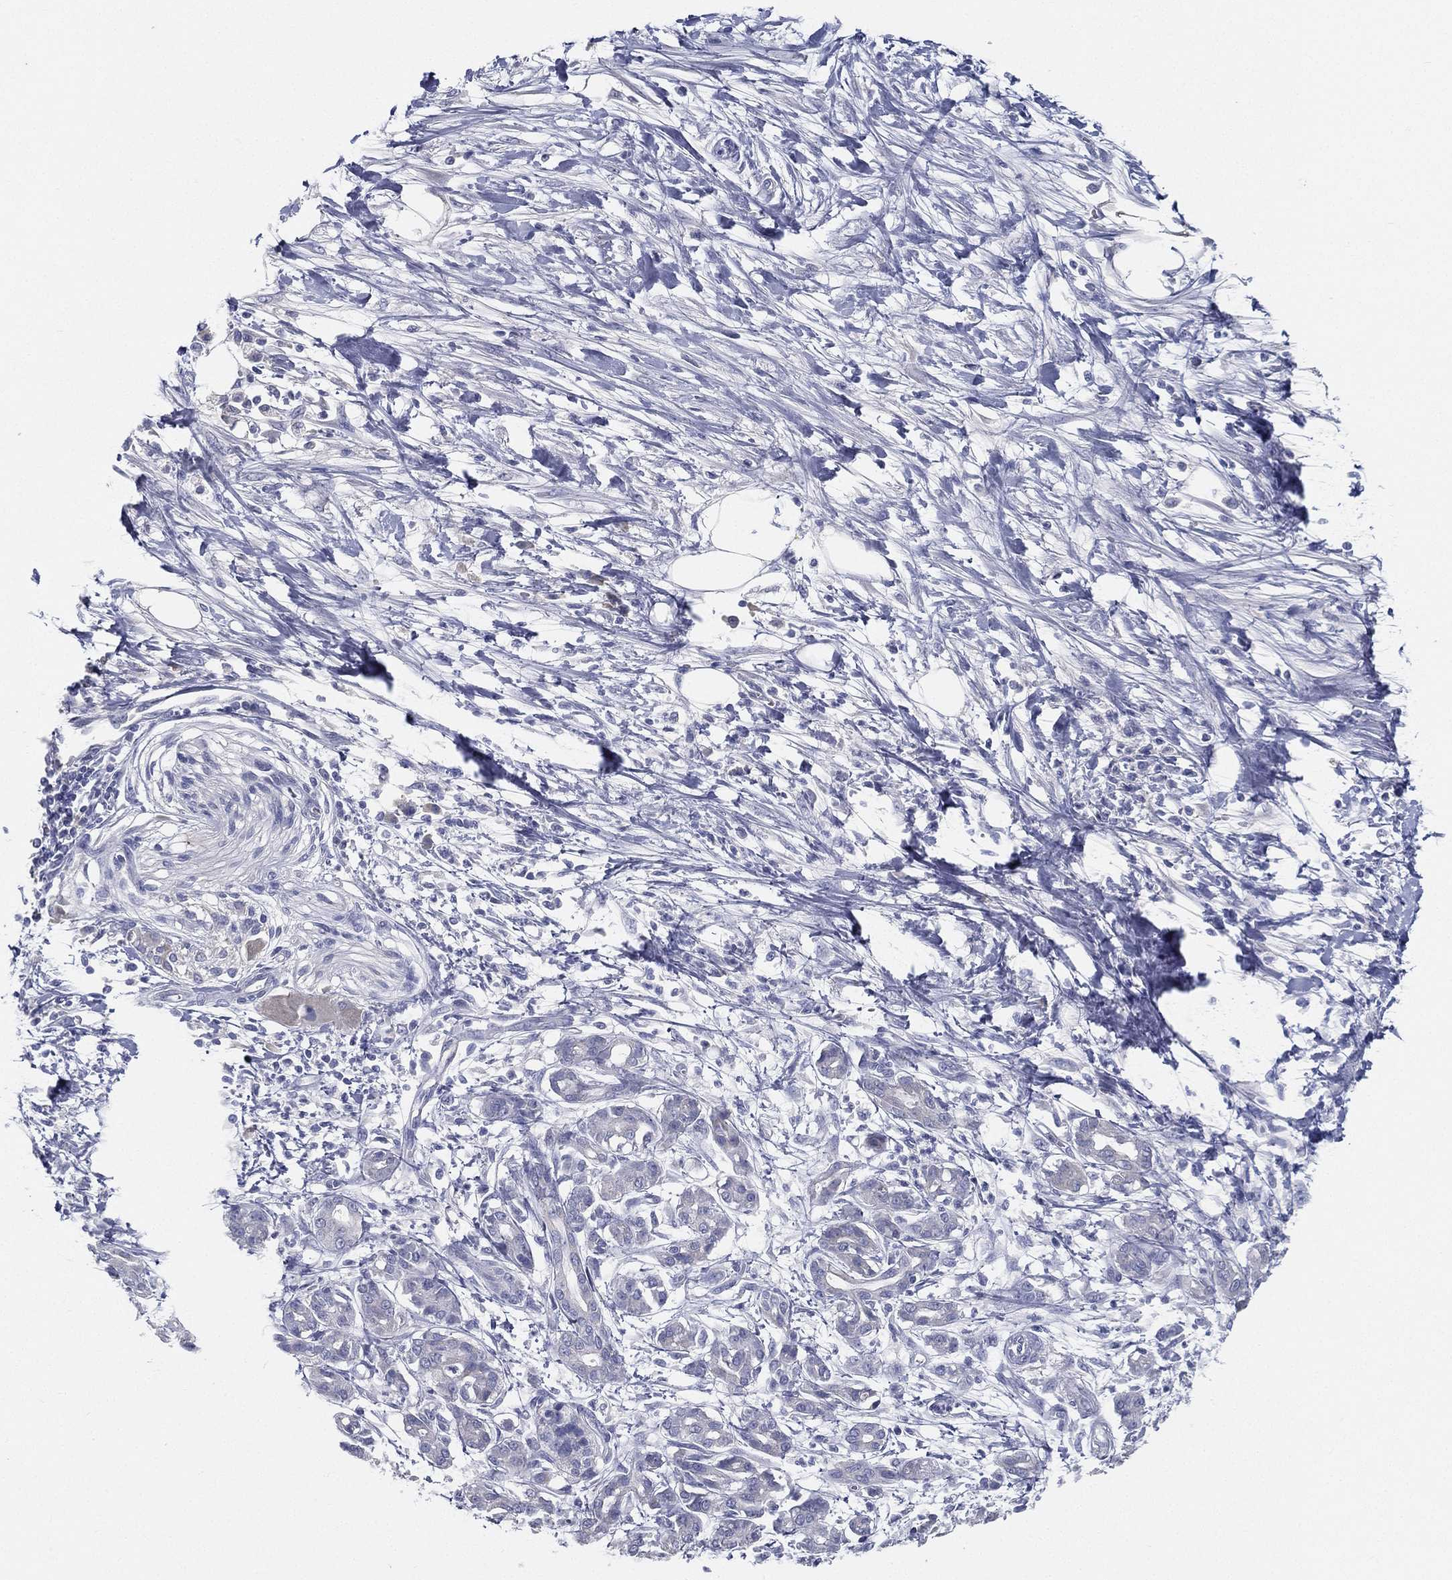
{"staining": {"intensity": "negative", "quantity": "none", "location": "none"}, "tissue": "pancreatic cancer", "cell_type": "Tumor cells", "image_type": "cancer", "snomed": [{"axis": "morphology", "description": "Adenocarcinoma, NOS"}, {"axis": "topography", "description": "Pancreas"}], "caption": "DAB immunohistochemical staining of human adenocarcinoma (pancreatic) shows no significant staining in tumor cells.", "gene": "STS", "patient": {"sex": "male", "age": 72}}